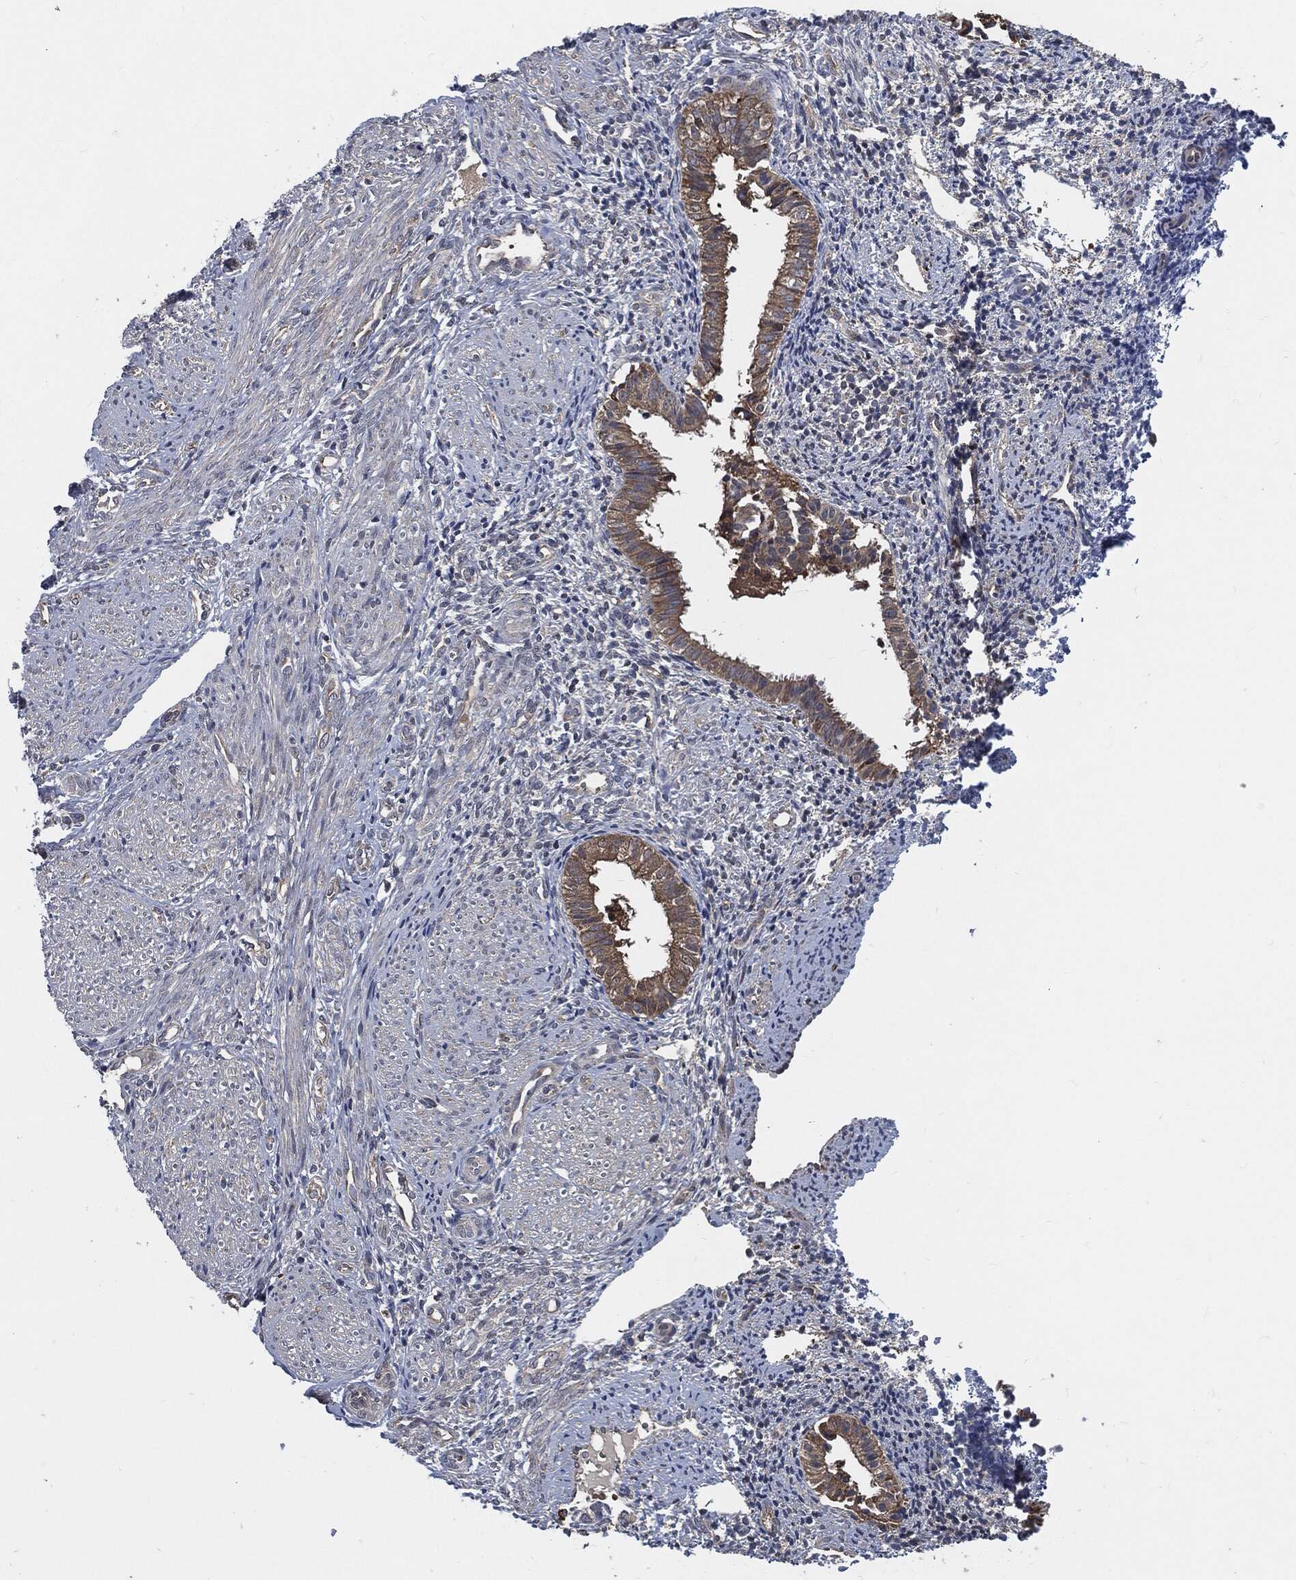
{"staining": {"intensity": "negative", "quantity": "none", "location": "none"}, "tissue": "endometrium", "cell_type": "Cells in endometrial stroma", "image_type": "normal", "snomed": [{"axis": "morphology", "description": "Normal tissue, NOS"}, {"axis": "topography", "description": "Endometrium"}], "caption": "Immunohistochemistry (IHC) of normal endometrium demonstrates no positivity in cells in endometrial stroma.", "gene": "PRDX4", "patient": {"sex": "female", "age": 47}}